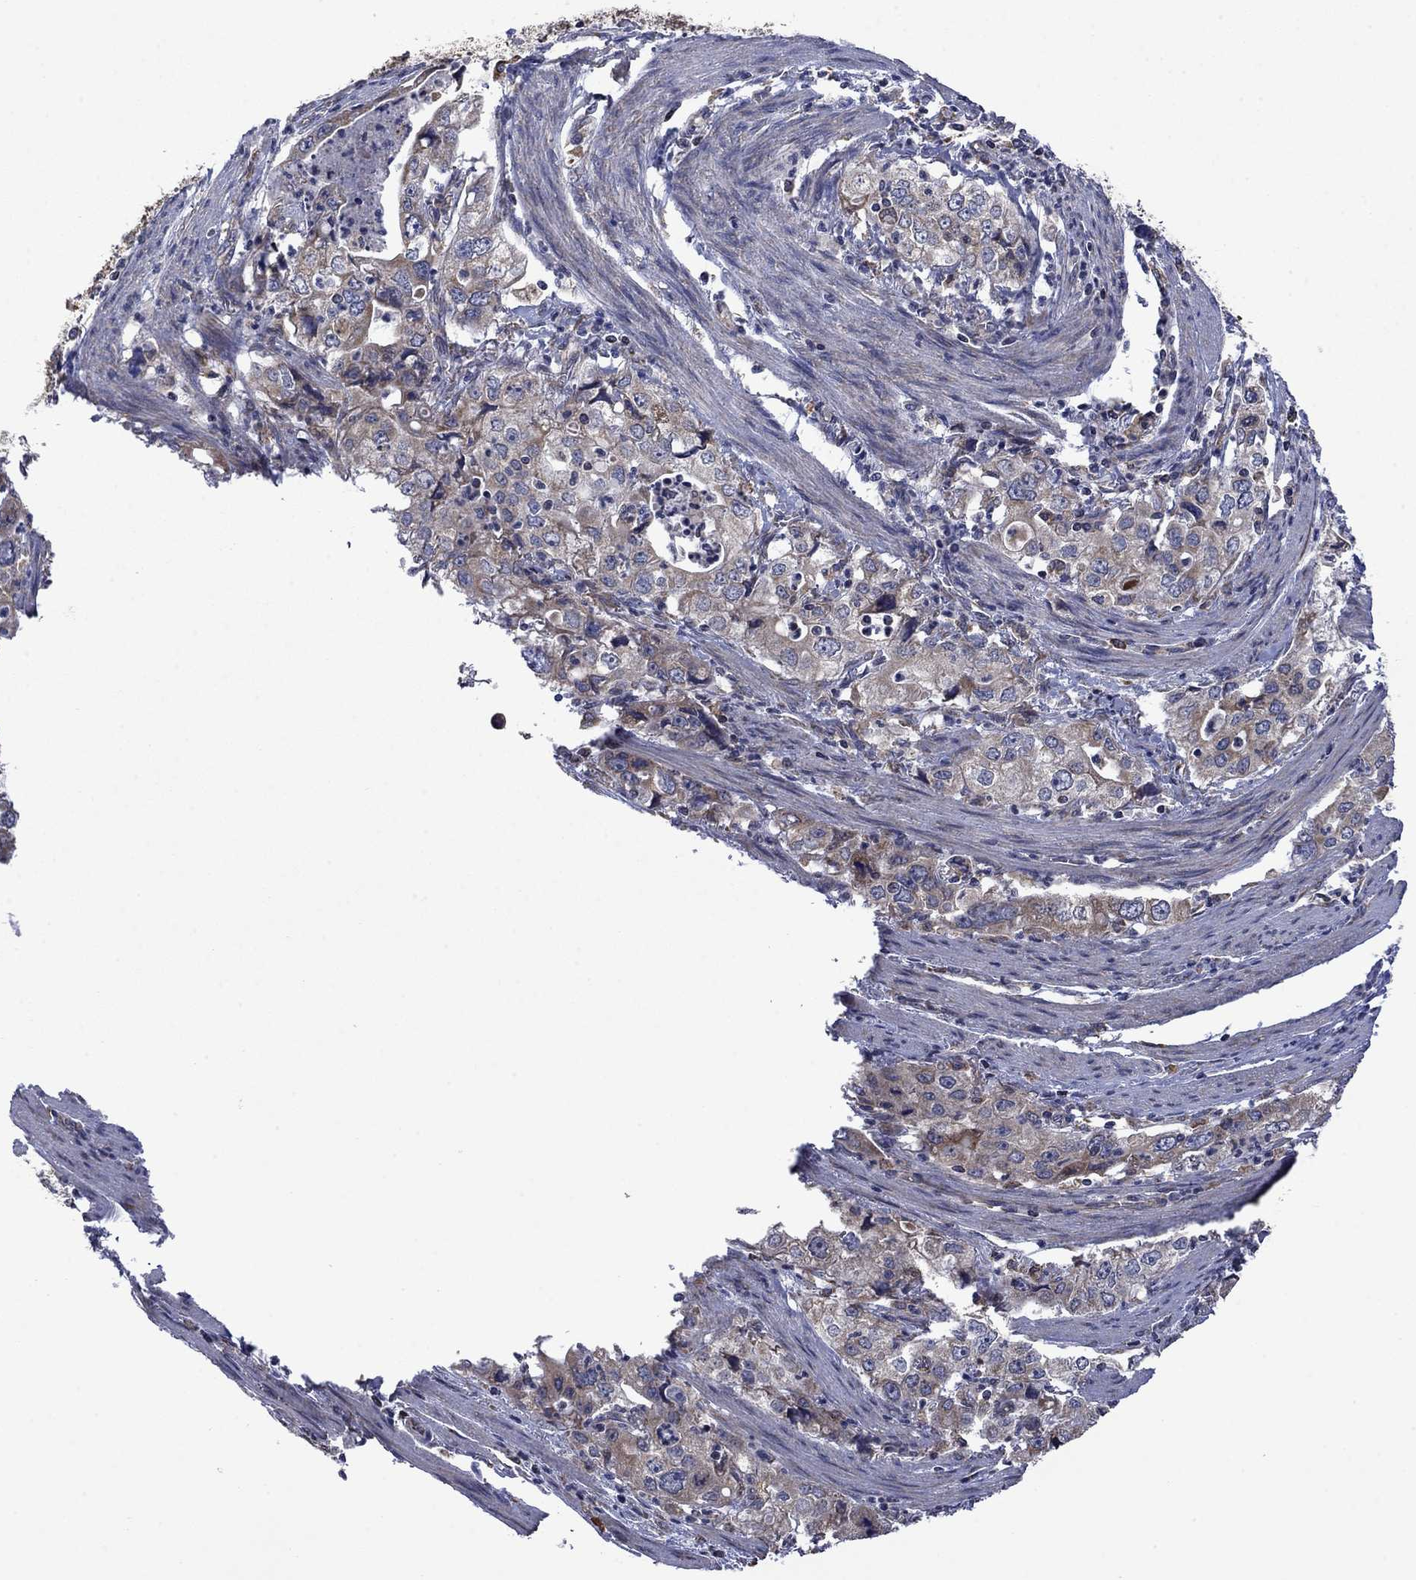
{"staining": {"intensity": "weak", "quantity": "<25%", "location": "cytoplasmic/membranous"}, "tissue": "stomach cancer", "cell_type": "Tumor cells", "image_type": "cancer", "snomed": [{"axis": "morphology", "description": "Adenocarcinoma, NOS"}, {"axis": "topography", "description": "Stomach, upper"}], "caption": "Tumor cells are negative for protein expression in human stomach cancer (adenocarcinoma).", "gene": "FURIN", "patient": {"sex": "male", "age": 75}}